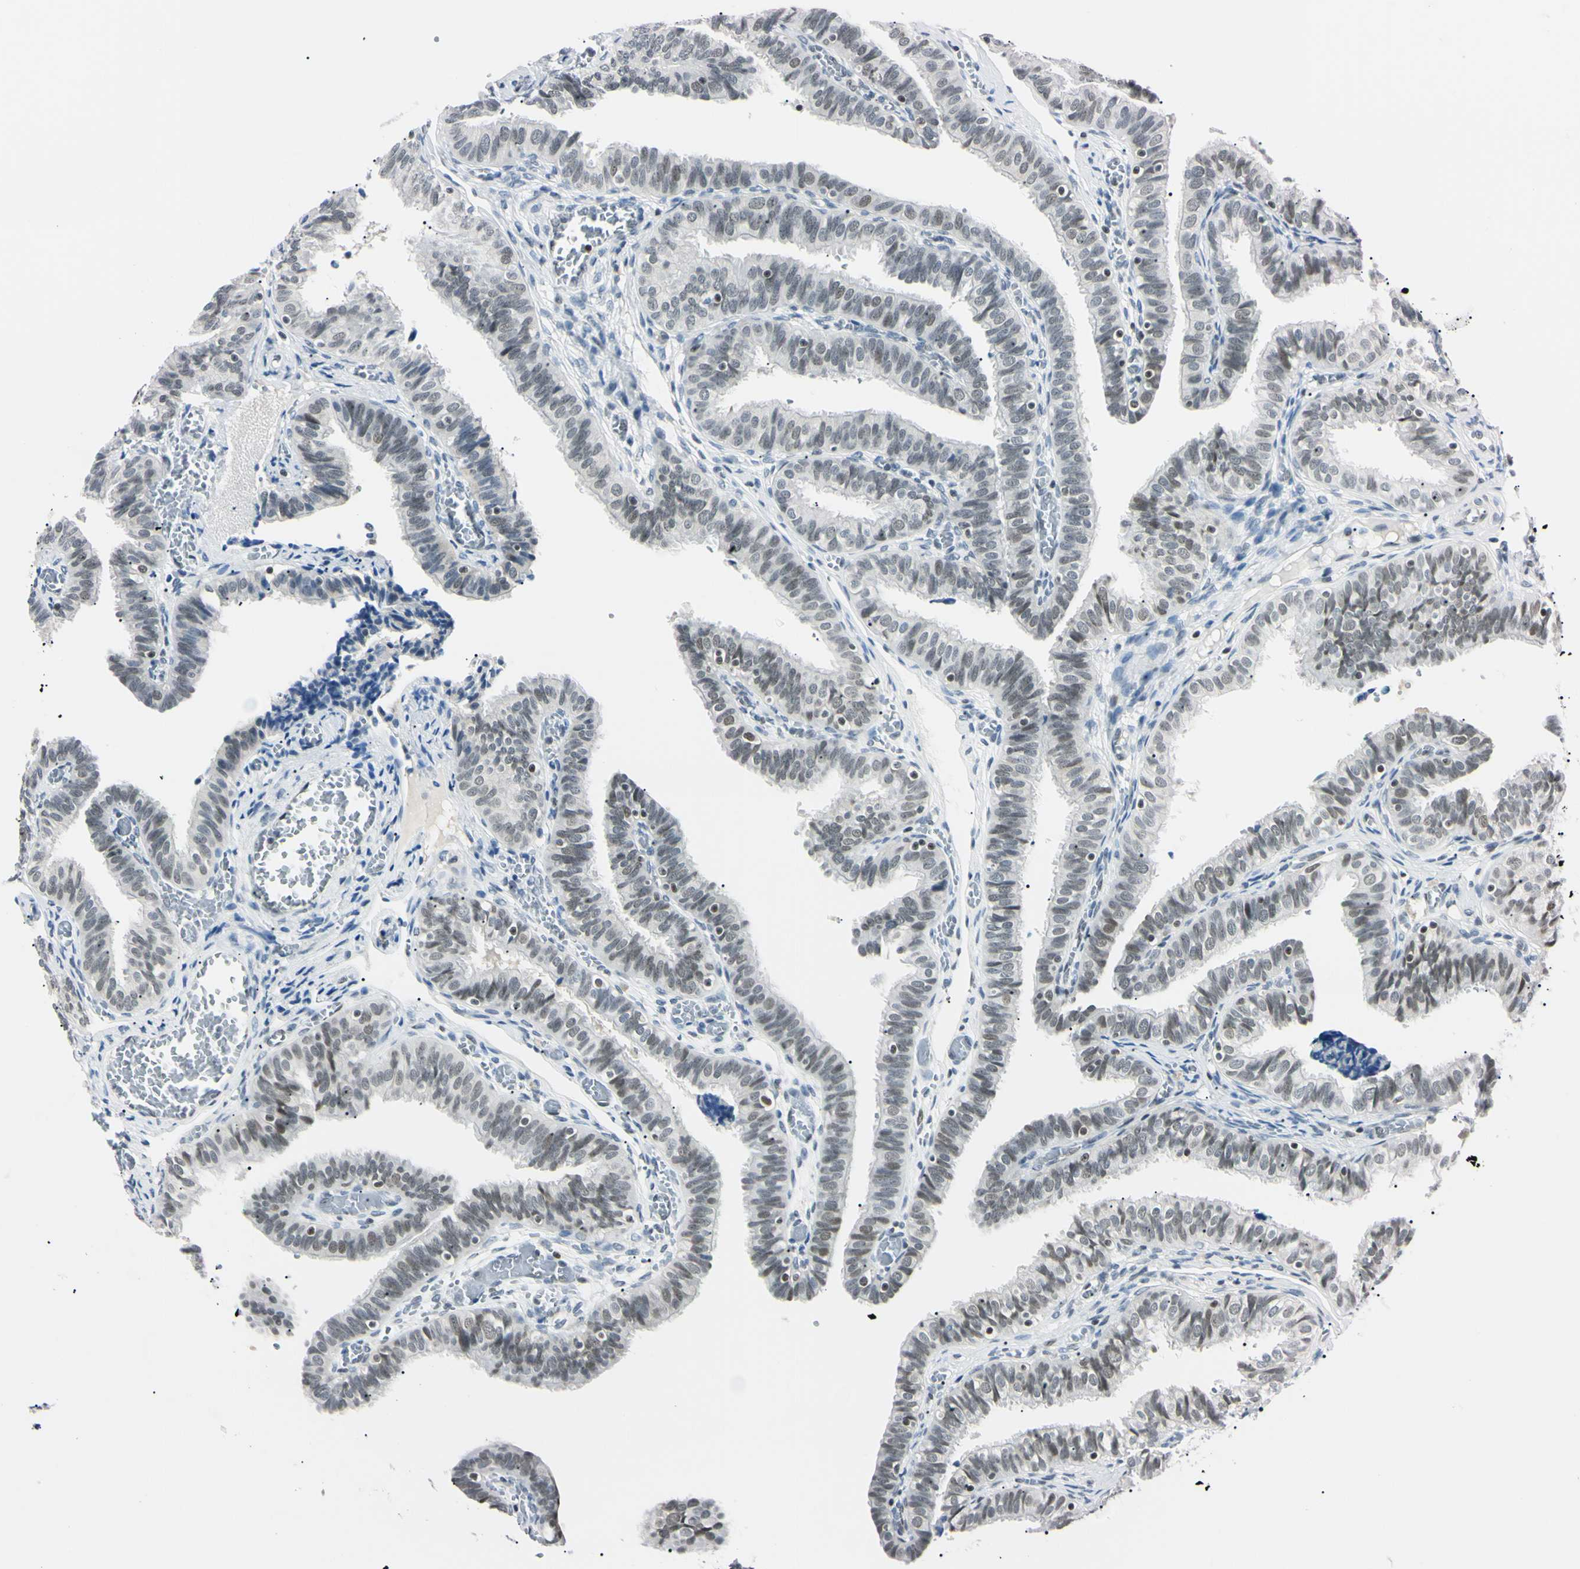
{"staining": {"intensity": "moderate", "quantity": ">75%", "location": "nuclear"}, "tissue": "fallopian tube", "cell_type": "Glandular cells", "image_type": "normal", "snomed": [{"axis": "morphology", "description": "Normal tissue, NOS"}, {"axis": "topography", "description": "Fallopian tube"}], "caption": "The photomicrograph exhibits a brown stain indicating the presence of a protein in the nuclear of glandular cells in fallopian tube.", "gene": "C1orf174", "patient": {"sex": "female", "age": 46}}